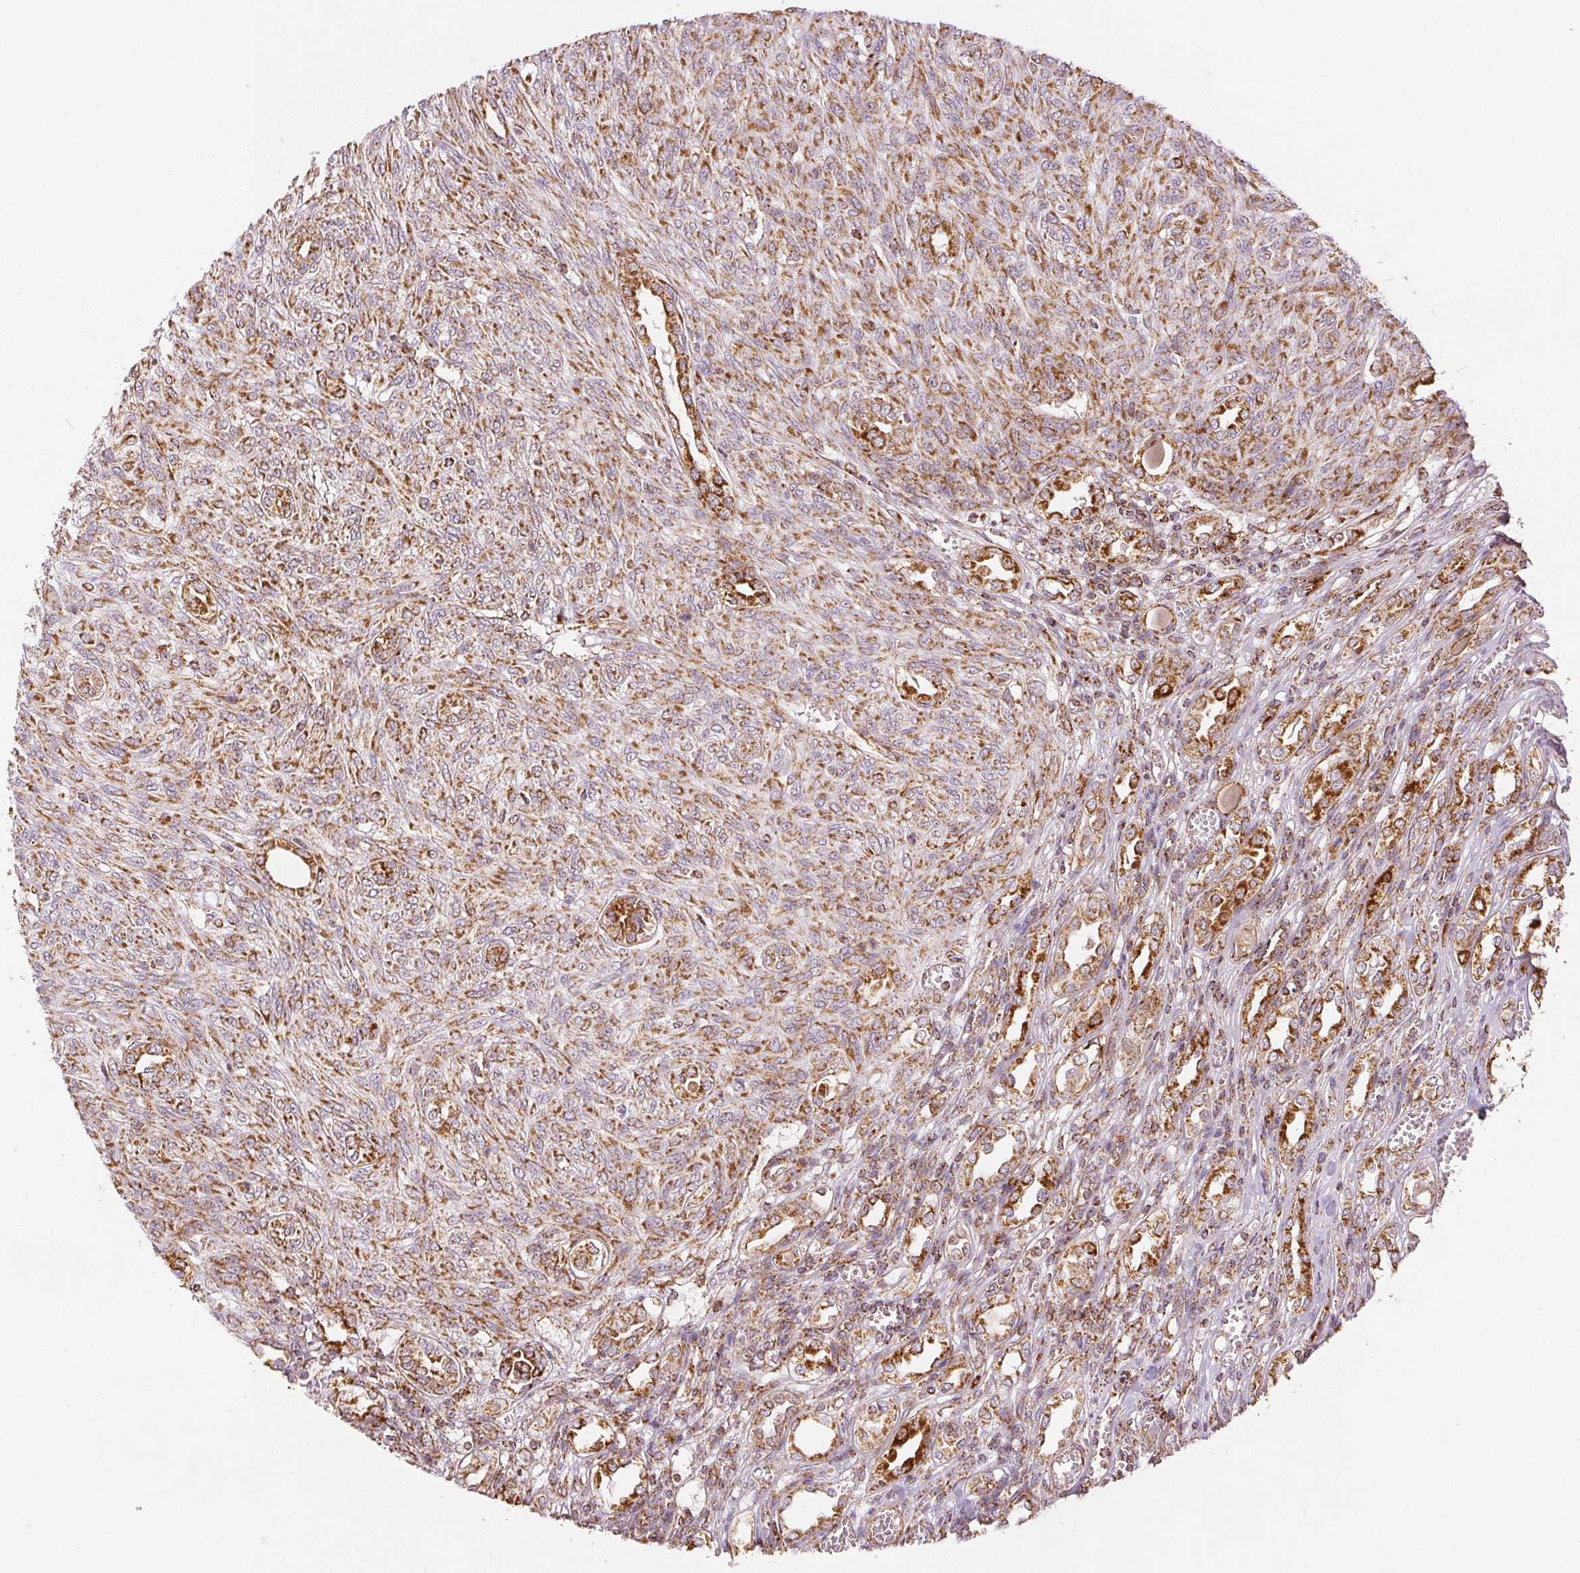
{"staining": {"intensity": "moderate", "quantity": "25%-75%", "location": "cytoplasmic/membranous"}, "tissue": "renal cancer", "cell_type": "Tumor cells", "image_type": "cancer", "snomed": [{"axis": "morphology", "description": "Adenocarcinoma, NOS"}, {"axis": "topography", "description": "Kidney"}], "caption": "Moderate cytoplasmic/membranous protein staining is appreciated in about 25%-75% of tumor cells in adenocarcinoma (renal).", "gene": "SDHB", "patient": {"sex": "male", "age": 58}}